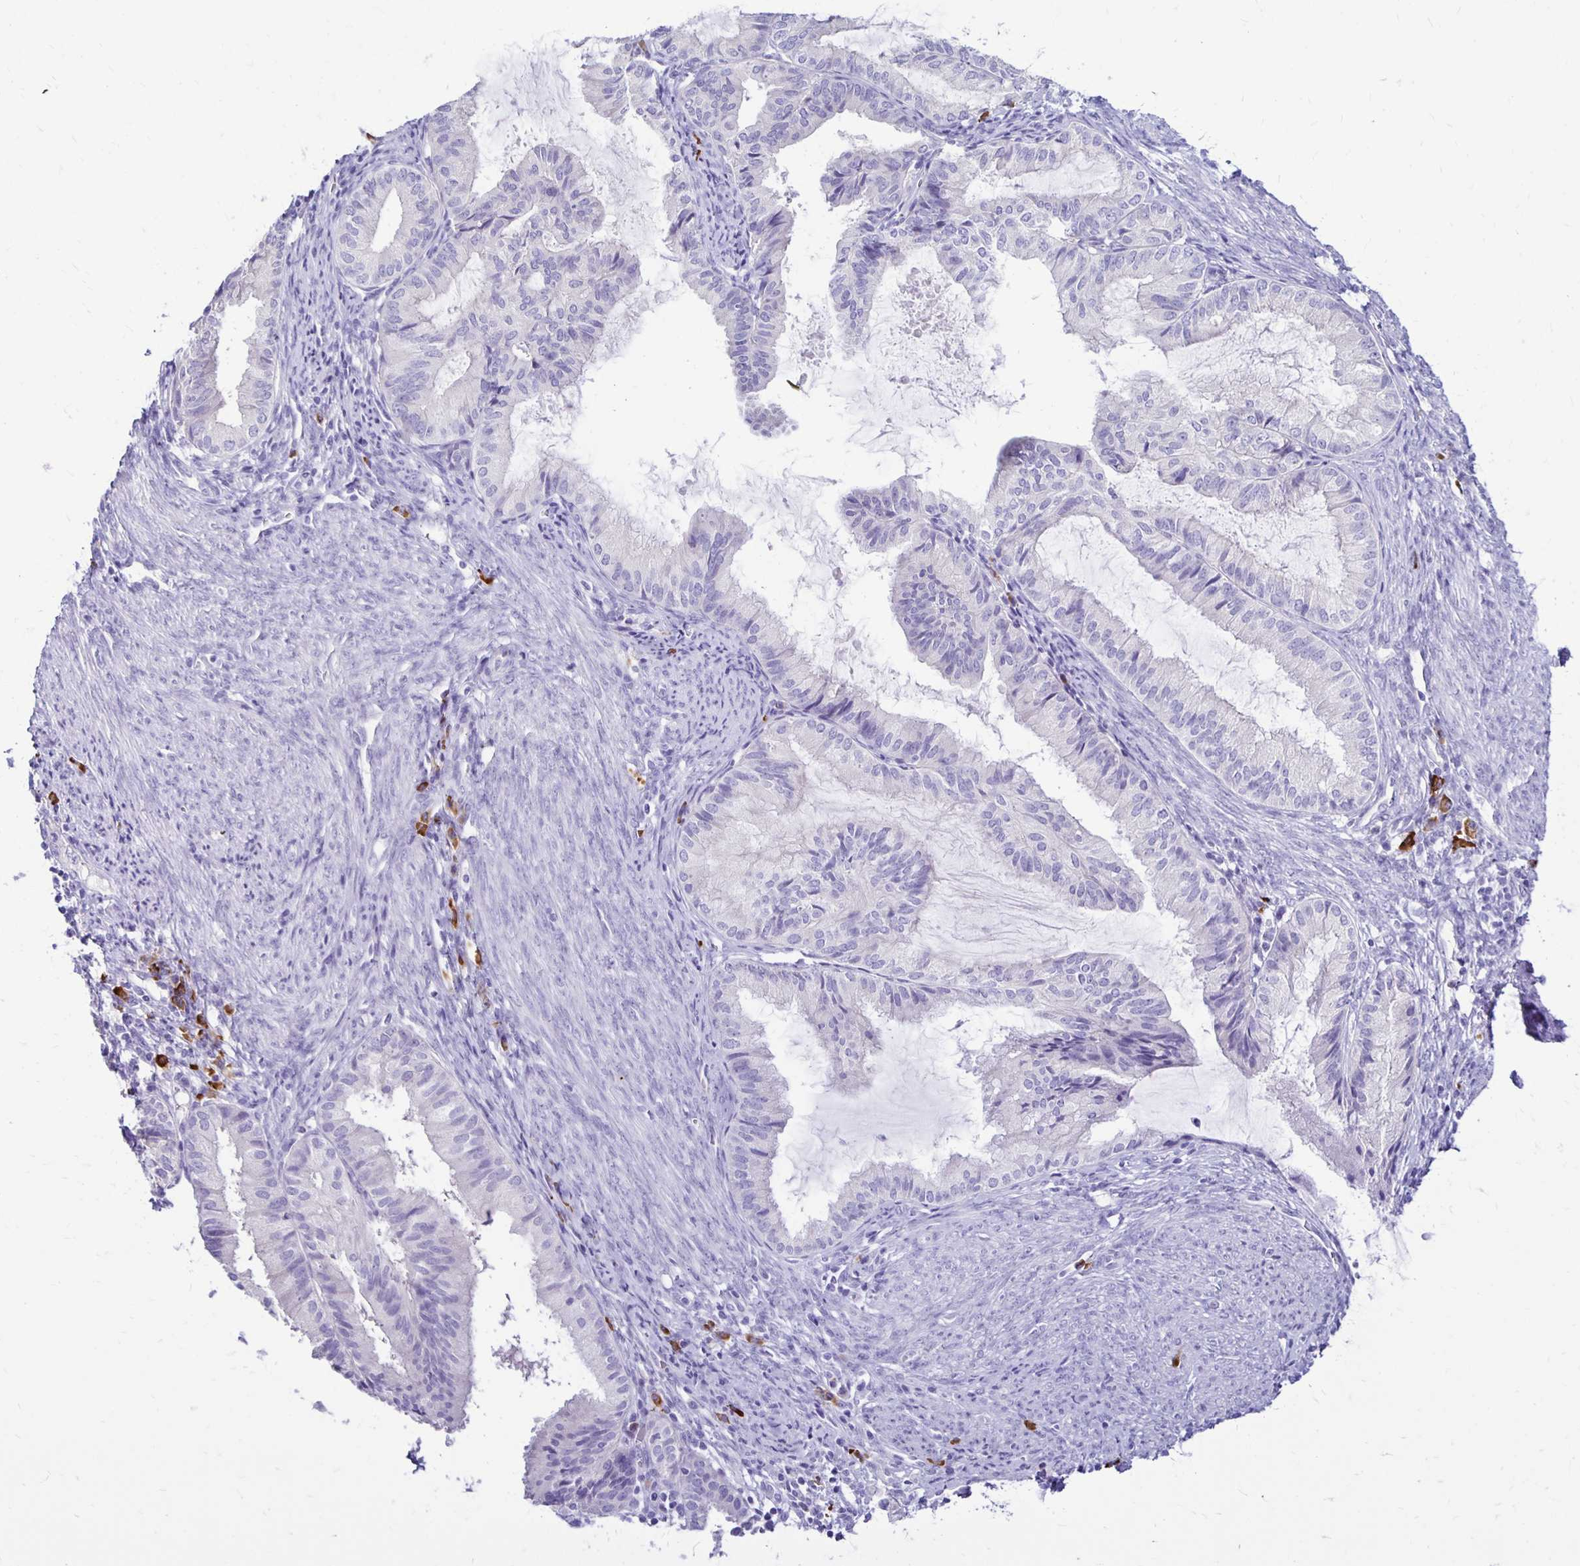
{"staining": {"intensity": "negative", "quantity": "none", "location": "none"}, "tissue": "endometrial cancer", "cell_type": "Tumor cells", "image_type": "cancer", "snomed": [{"axis": "morphology", "description": "Adenocarcinoma, NOS"}, {"axis": "topography", "description": "Endometrium"}], "caption": "DAB immunohistochemical staining of human endometrial cancer exhibits no significant expression in tumor cells.", "gene": "FNTB", "patient": {"sex": "female", "age": 86}}